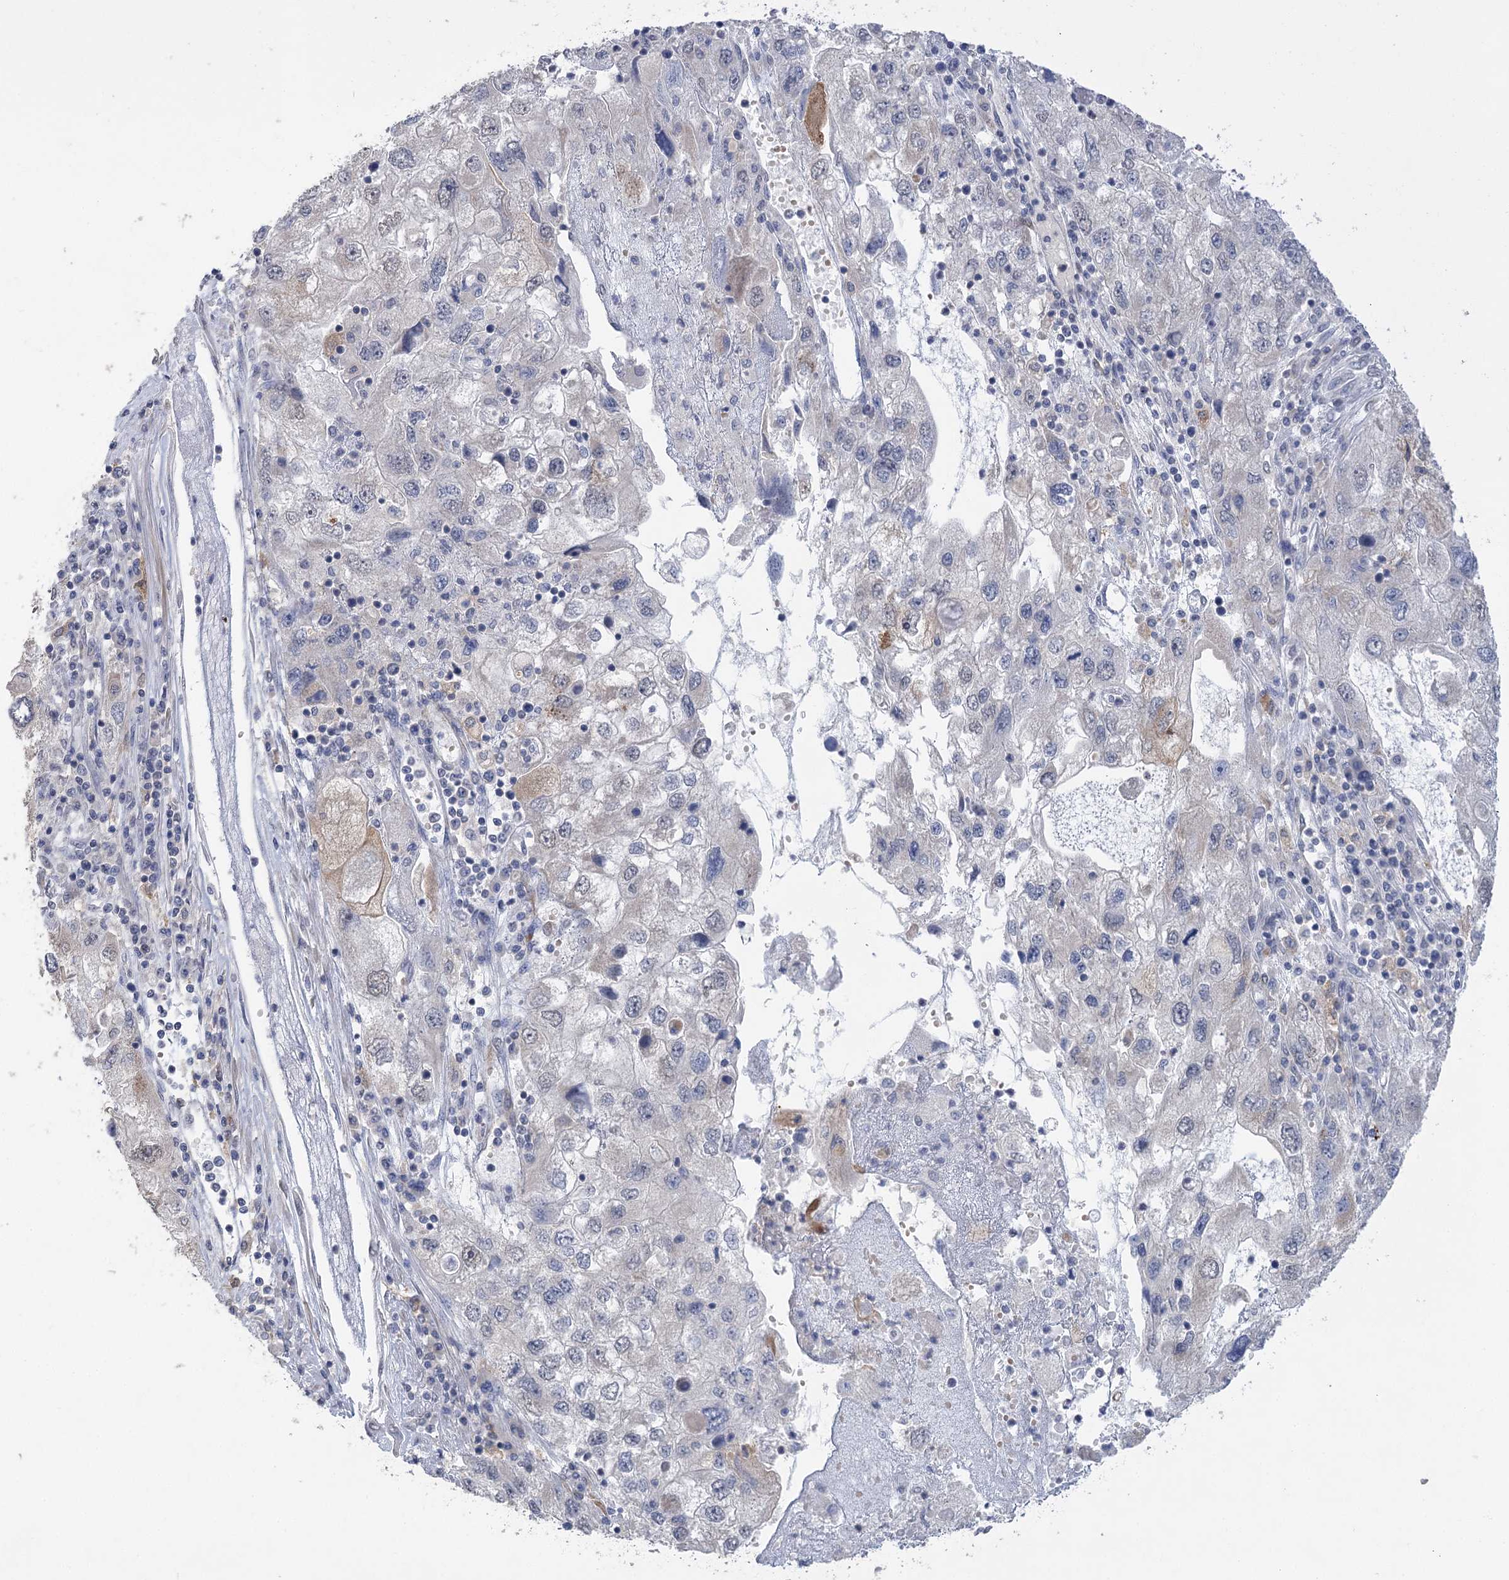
{"staining": {"intensity": "negative", "quantity": "none", "location": "none"}, "tissue": "endometrial cancer", "cell_type": "Tumor cells", "image_type": "cancer", "snomed": [{"axis": "morphology", "description": "Adenocarcinoma, NOS"}, {"axis": "topography", "description": "Endometrium"}], "caption": "Human adenocarcinoma (endometrial) stained for a protein using IHC exhibits no expression in tumor cells.", "gene": "TRAF3IP1", "patient": {"sex": "female", "age": 49}}